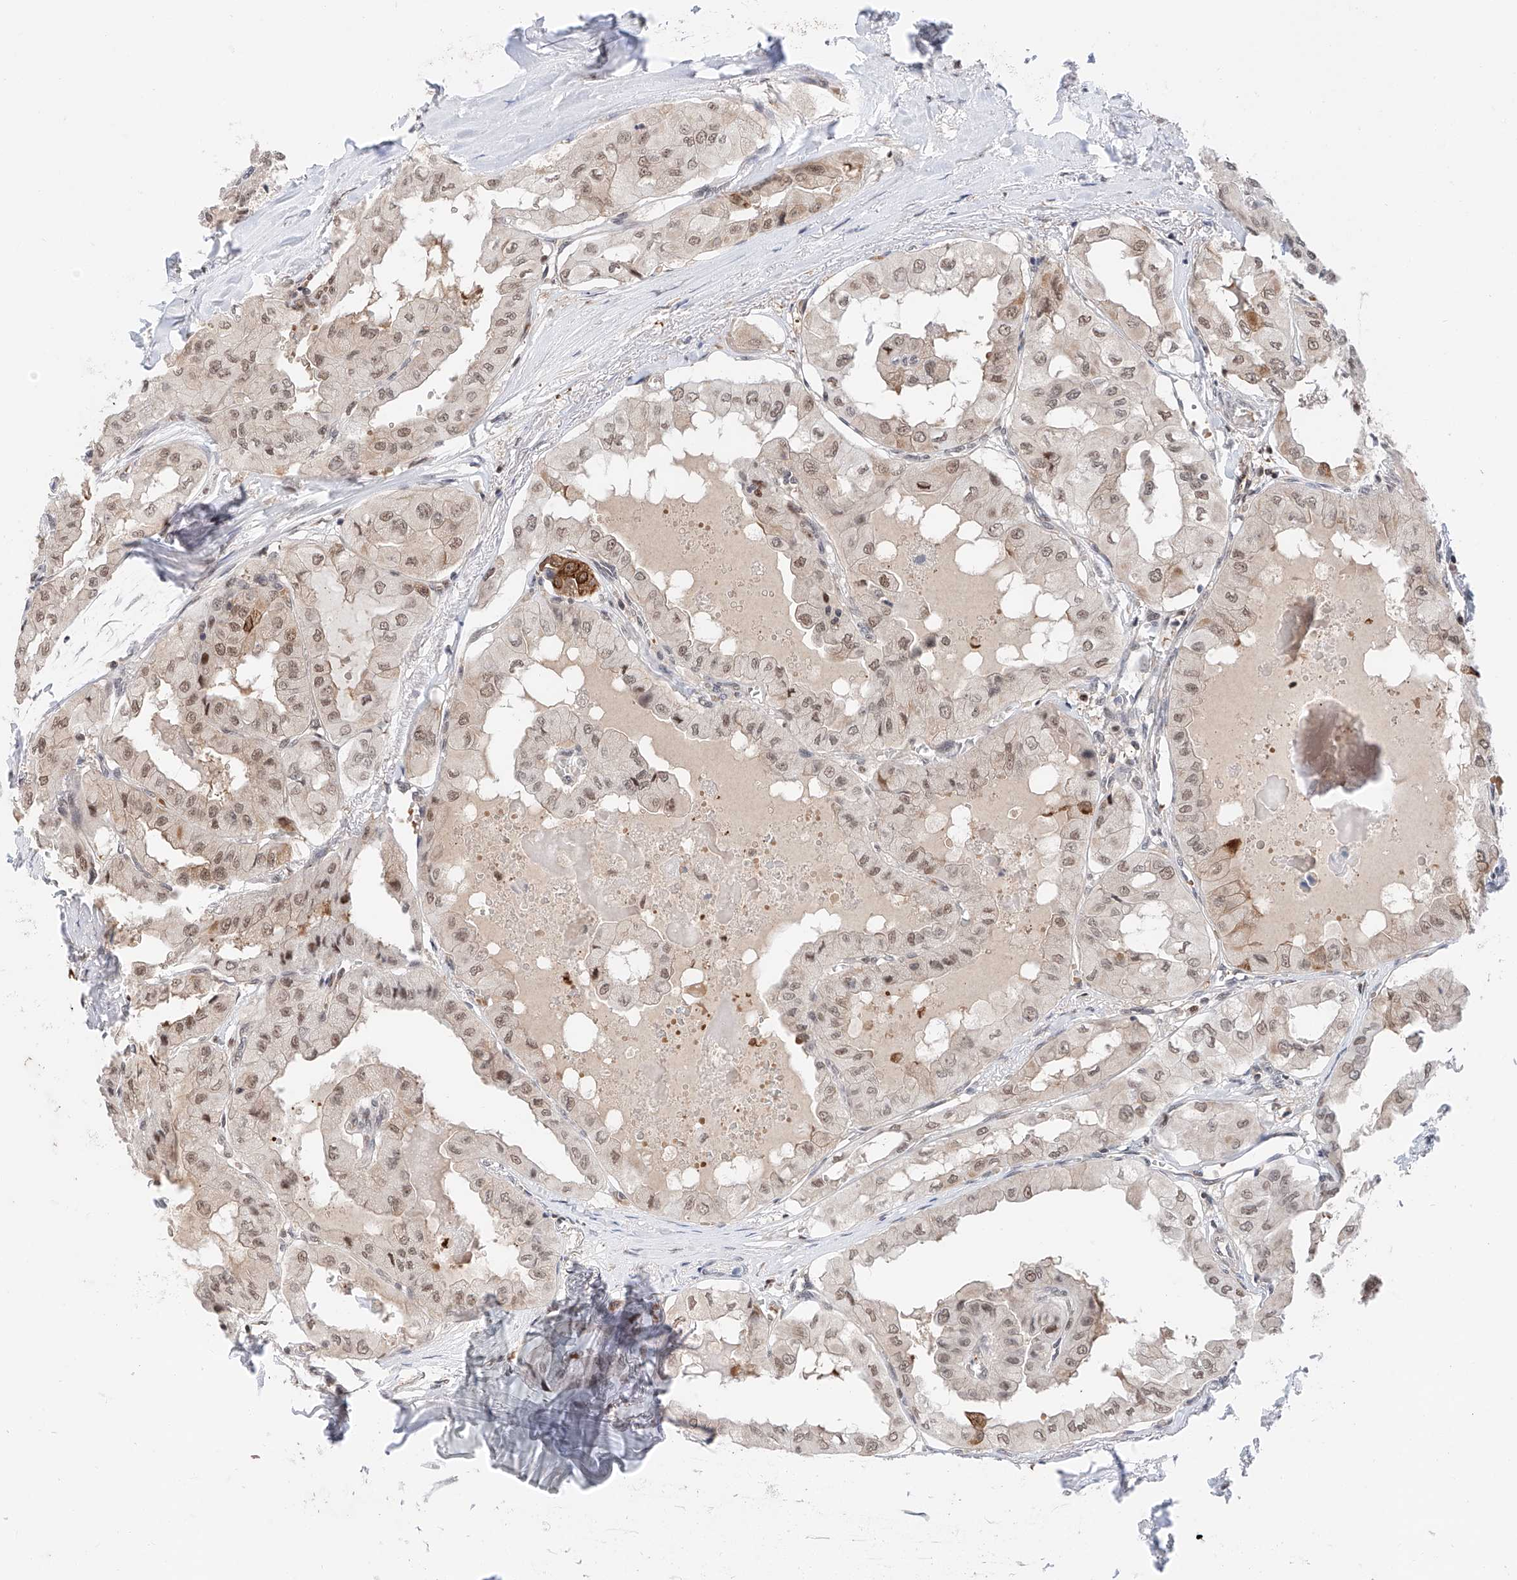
{"staining": {"intensity": "moderate", "quantity": ">75%", "location": "nuclear"}, "tissue": "thyroid cancer", "cell_type": "Tumor cells", "image_type": "cancer", "snomed": [{"axis": "morphology", "description": "Papillary adenocarcinoma, NOS"}, {"axis": "topography", "description": "Thyroid gland"}], "caption": "The immunohistochemical stain labels moderate nuclear expression in tumor cells of papillary adenocarcinoma (thyroid) tissue.", "gene": "SNRNP200", "patient": {"sex": "female", "age": 59}}